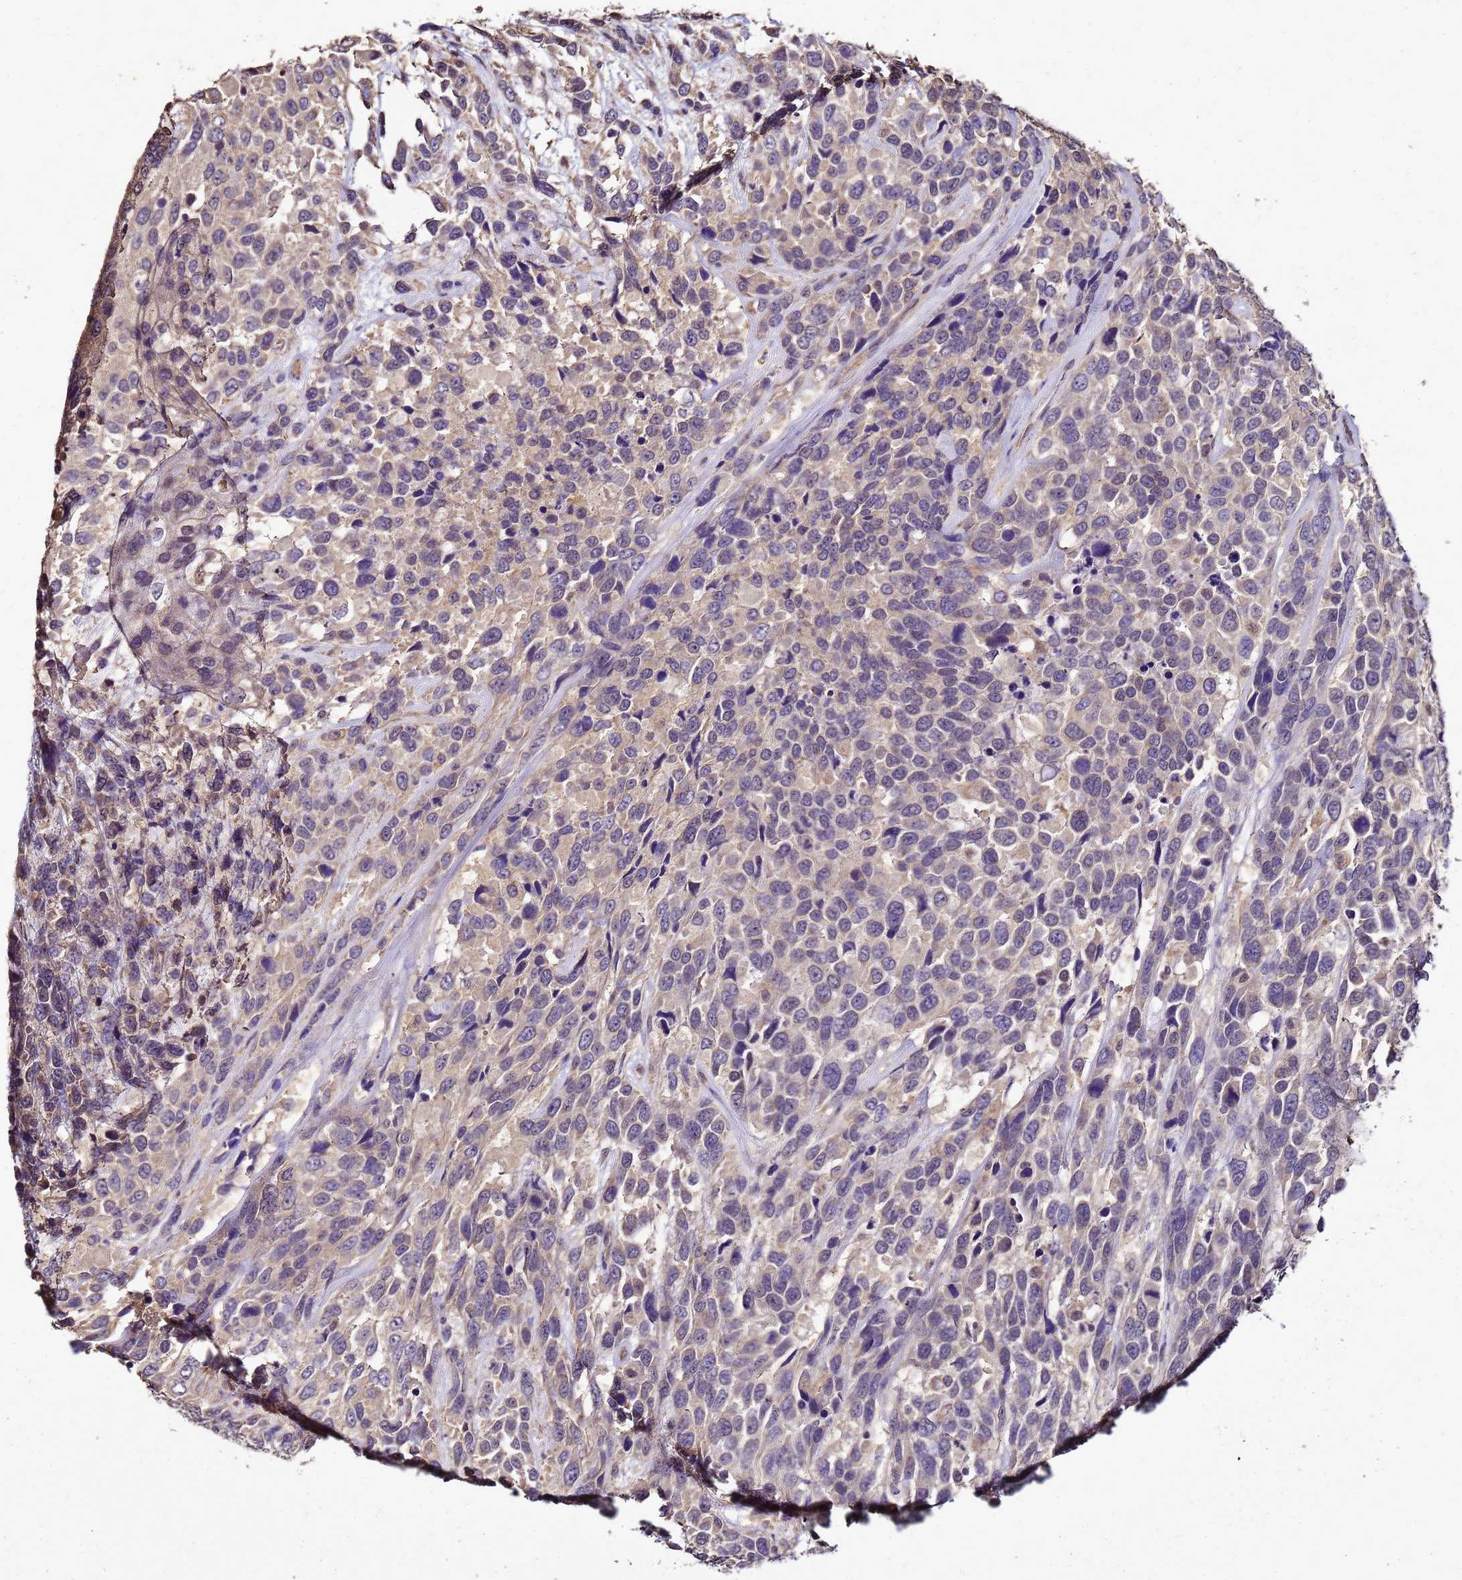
{"staining": {"intensity": "weak", "quantity": "25%-75%", "location": "cytoplasmic/membranous"}, "tissue": "urothelial cancer", "cell_type": "Tumor cells", "image_type": "cancer", "snomed": [{"axis": "morphology", "description": "Urothelial carcinoma, High grade"}, {"axis": "topography", "description": "Urinary bladder"}], "caption": "Immunohistochemistry (IHC) staining of urothelial cancer, which demonstrates low levels of weak cytoplasmic/membranous staining in about 25%-75% of tumor cells indicating weak cytoplasmic/membranous protein staining. The staining was performed using DAB (3,3'-diaminobenzidine) (brown) for protein detection and nuclei were counterstained in hematoxylin (blue).", "gene": "ENOPH1", "patient": {"sex": "female", "age": 70}}